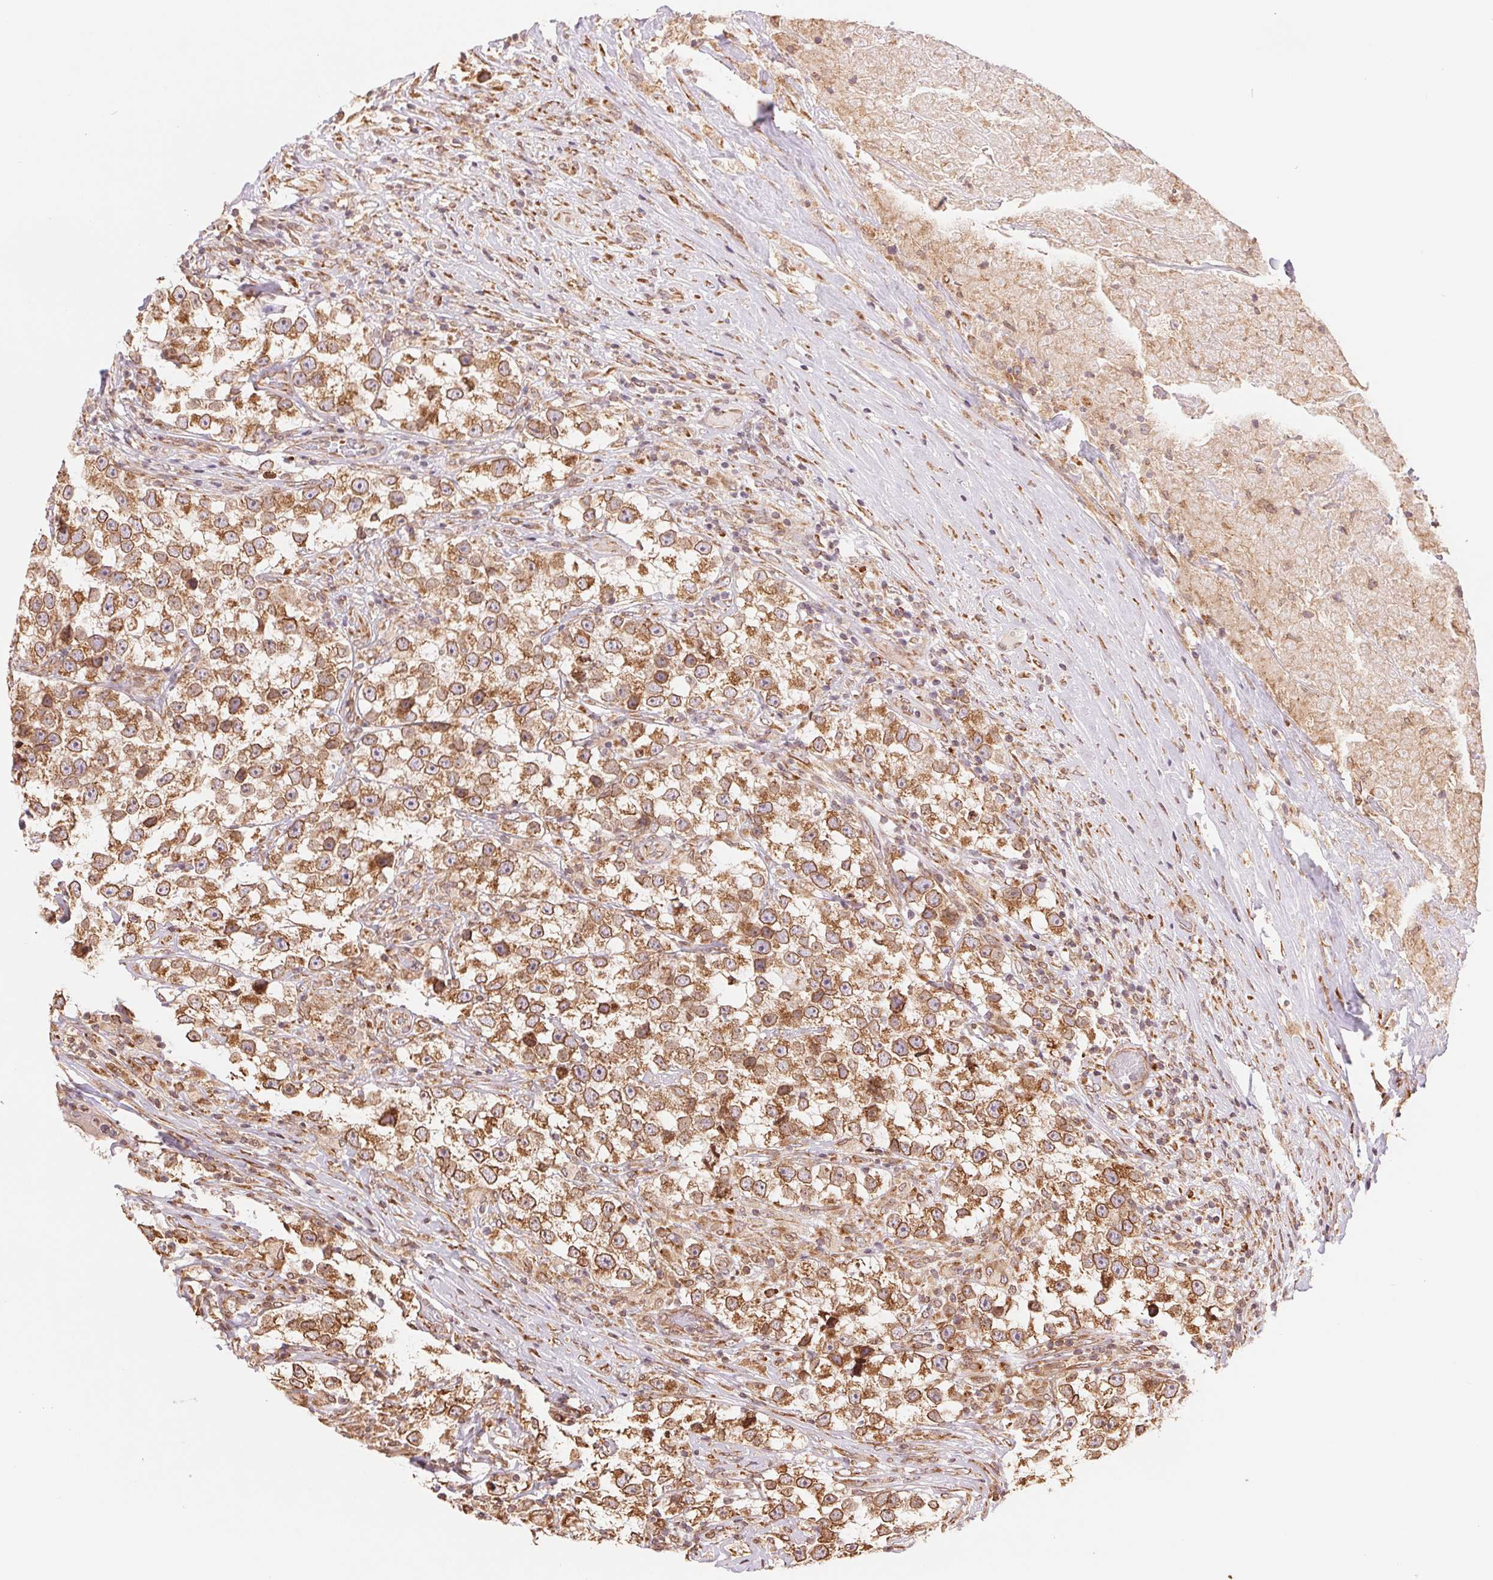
{"staining": {"intensity": "moderate", "quantity": ">75%", "location": "cytoplasmic/membranous,nuclear"}, "tissue": "testis cancer", "cell_type": "Tumor cells", "image_type": "cancer", "snomed": [{"axis": "morphology", "description": "Seminoma, NOS"}, {"axis": "topography", "description": "Testis"}], "caption": "A photomicrograph of testis cancer (seminoma) stained for a protein demonstrates moderate cytoplasmic/membranous and nuclear brown staining in tumor cells.", "gene": "RPN1", "patient": {"sex": "male", "age": 46}}